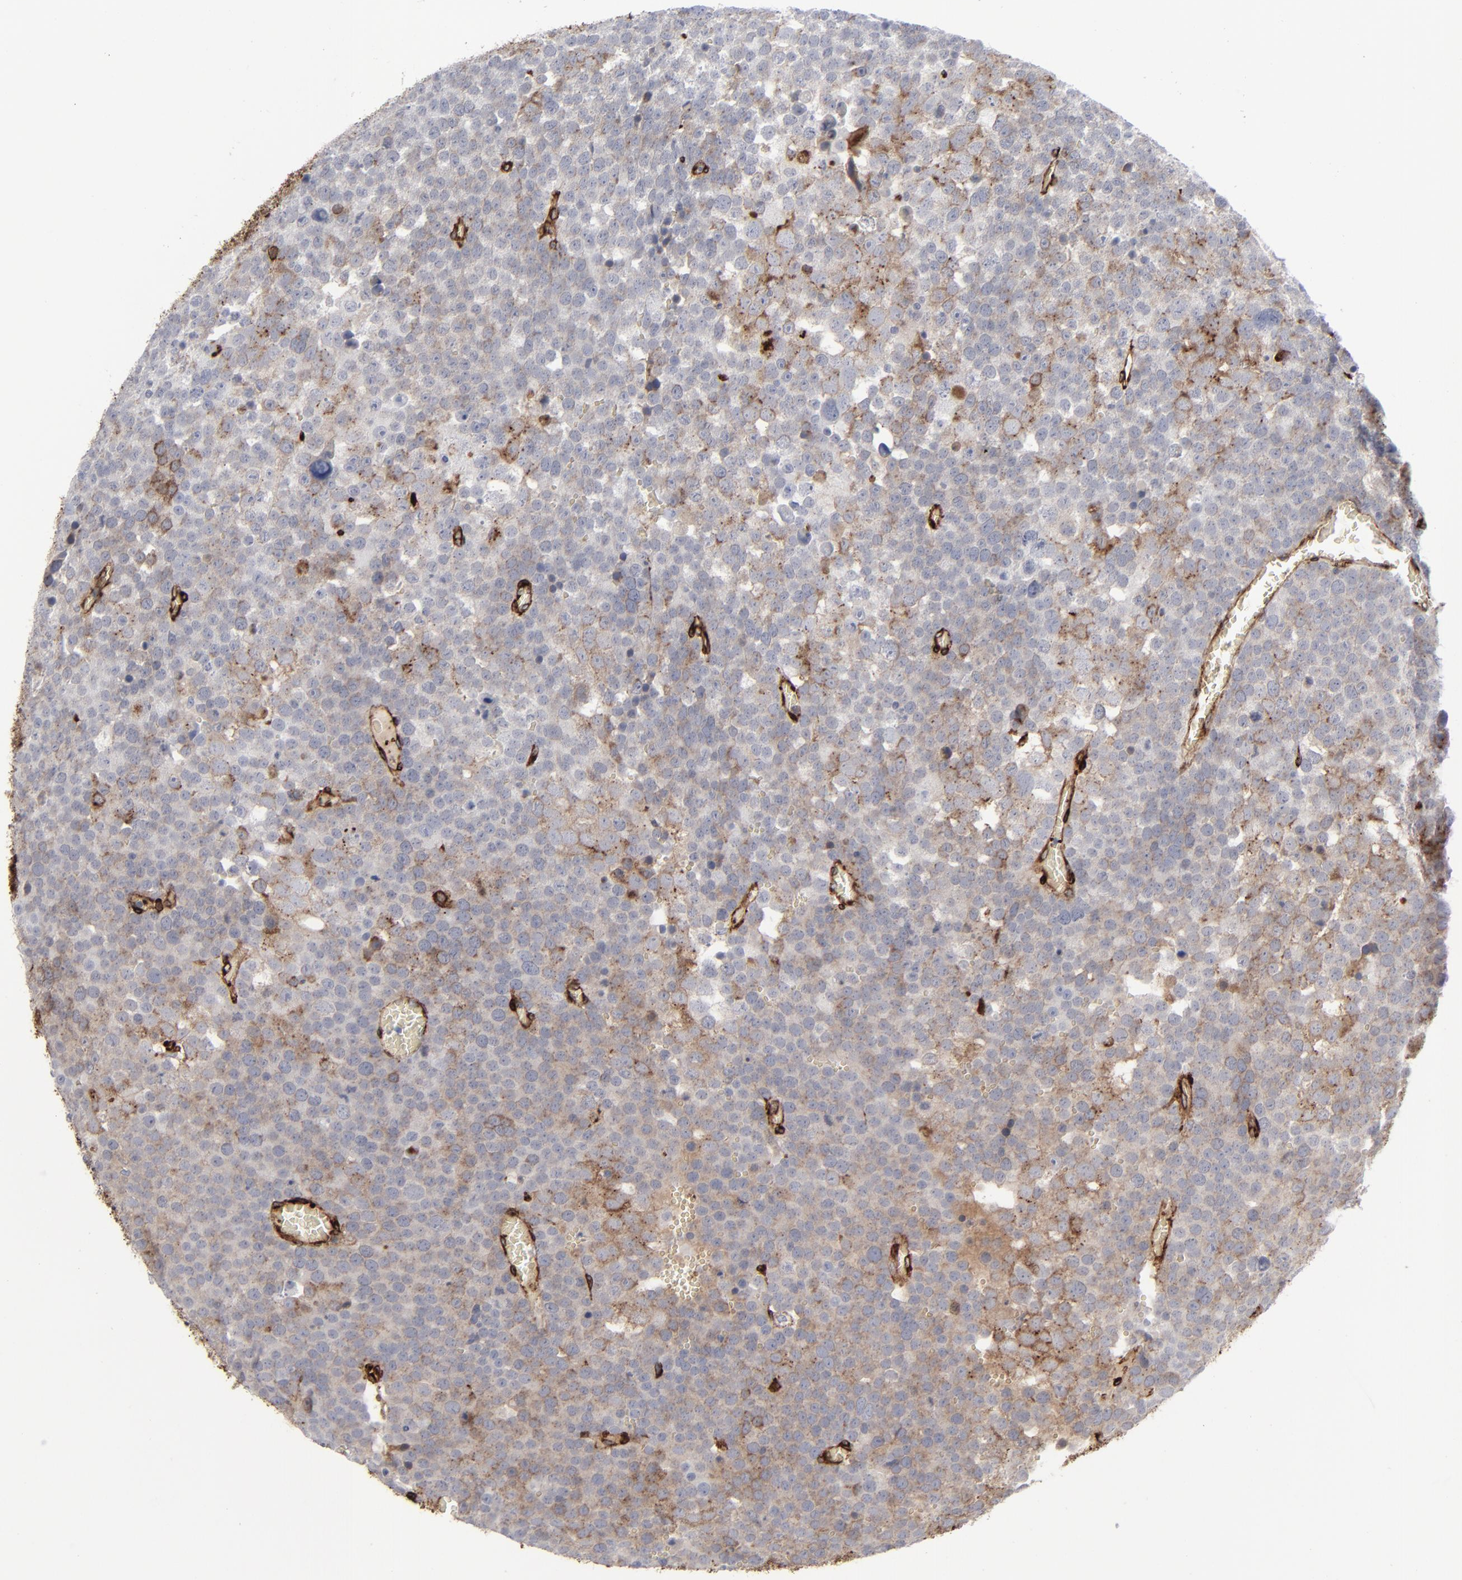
{"staining": {"intensity": "weak", "quantity": "25%-75%", "location": "cytoplasmic/membranous"}, "tissue": "testis cancer", "cell_type": "Tumor cells", "image_type": "cancer", "snomed": [{"axis": "morphology", "description": "Seminoma, NOS"}, {"axis": "topography", "description": "Testis"}], "caption": "A low amount of weak cytoplasmic/membranous positivity is identified in about 25%-75% of tumor cells in seminoma (testis) tissue.", "gene": "SPARC", "patient": {"sex": "male", "age": 71}}